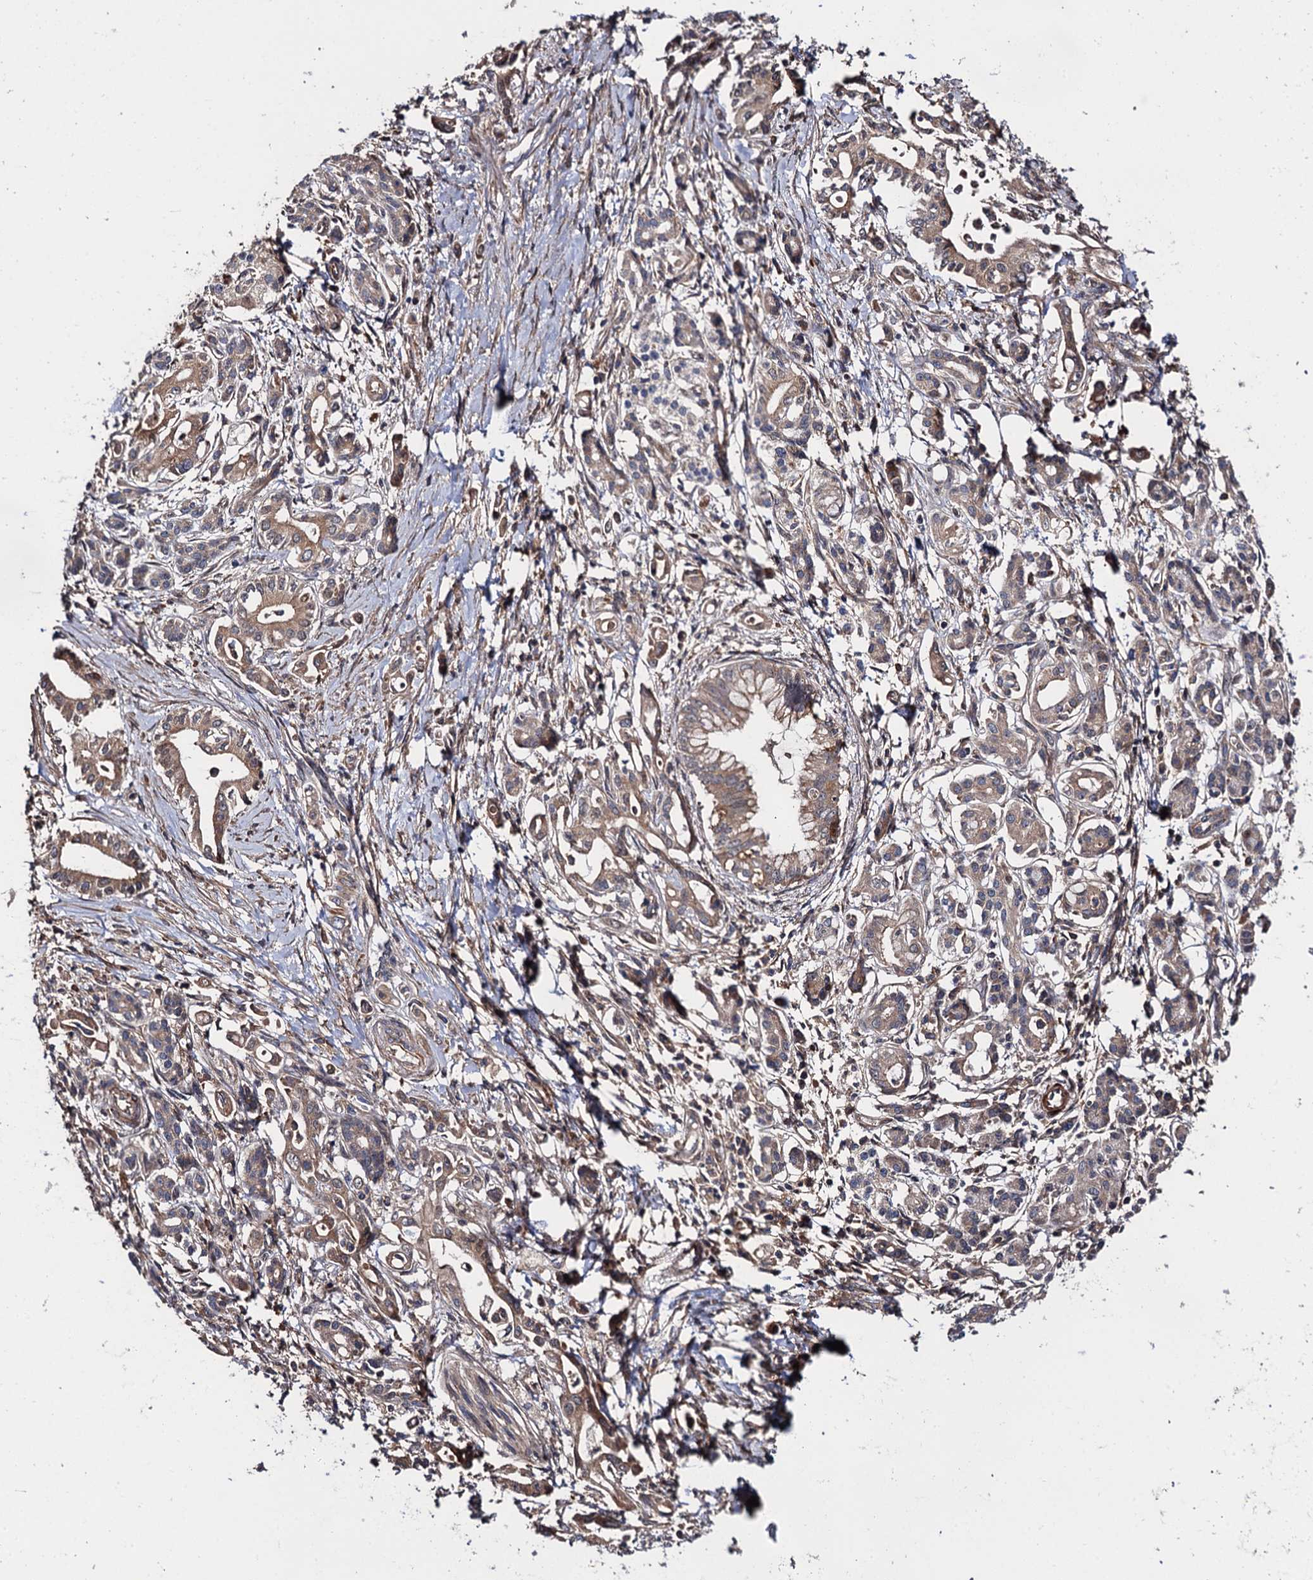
{"staining": {"intensity": "weak", "quantity": ">75%", "location": "cytoplasmic/membranous"}, "tissue": "pancreatic cancer", "cell_type": "Tumor cells", "image_type": "cancer", "snomed": [{"axis": "morphology", "description": "Adenocarcinoma, NOS"}, {"axis": "topography", "description": "Pancreas"}], "caption": "Brown immunohistochemical staining in human pancreatic cancer displays weak cytoplasmic/membranous expression in about >75% of tumor cells. (Brightfield microscopy of DAB IHC at high magnification).", "gene": "FSIP1", "patient": {"sex": "female", "age": 66}}